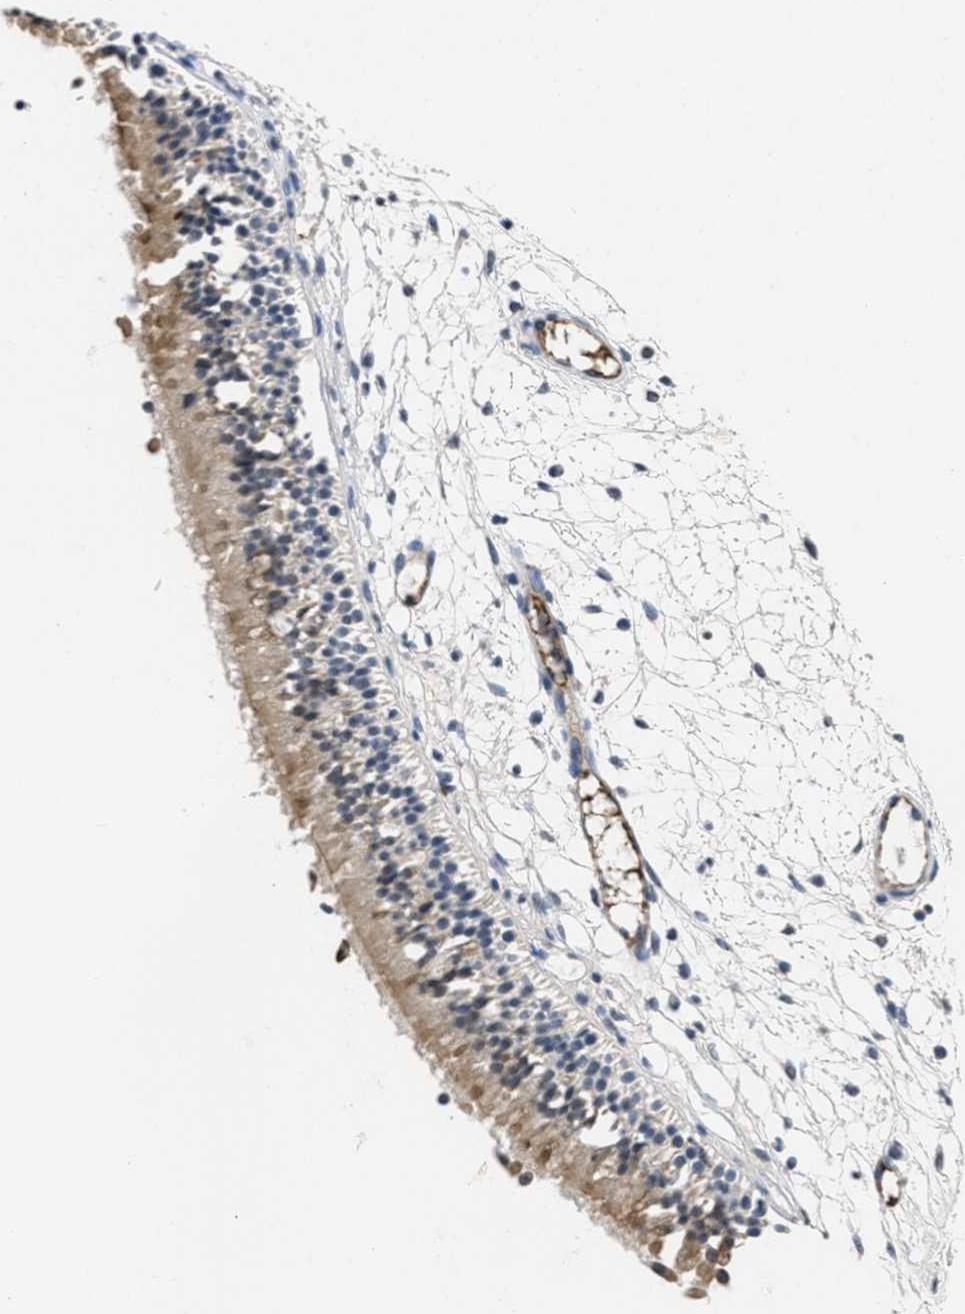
{"staining": {"intensity": "moderate", "quantity": ">75%", "location": "cytoplasmic/membranous"}, "tissue": "nasopharynx", "cell_type": "Respiratory epithelial cells", "image_type": "normal", "snomed": [{"axis": "morphology", "description": "Normal tissue, NOS"}, {"axis": "topography", "description": "Nasopharynx"}], "caption": "Moderate cytoplasmic/membranous positivity is identified in about >75% of respiratory epithelial cells in unremarkable nasopharynx. The staining is performed using DAB (3,3'-diaminobenzidine) brown chromogen to label protein expression. The nuclei are counter-stained blue using hematoxylin.", "gene": "ANGPT1", "patient": {"sex": "female", "age": 54}}